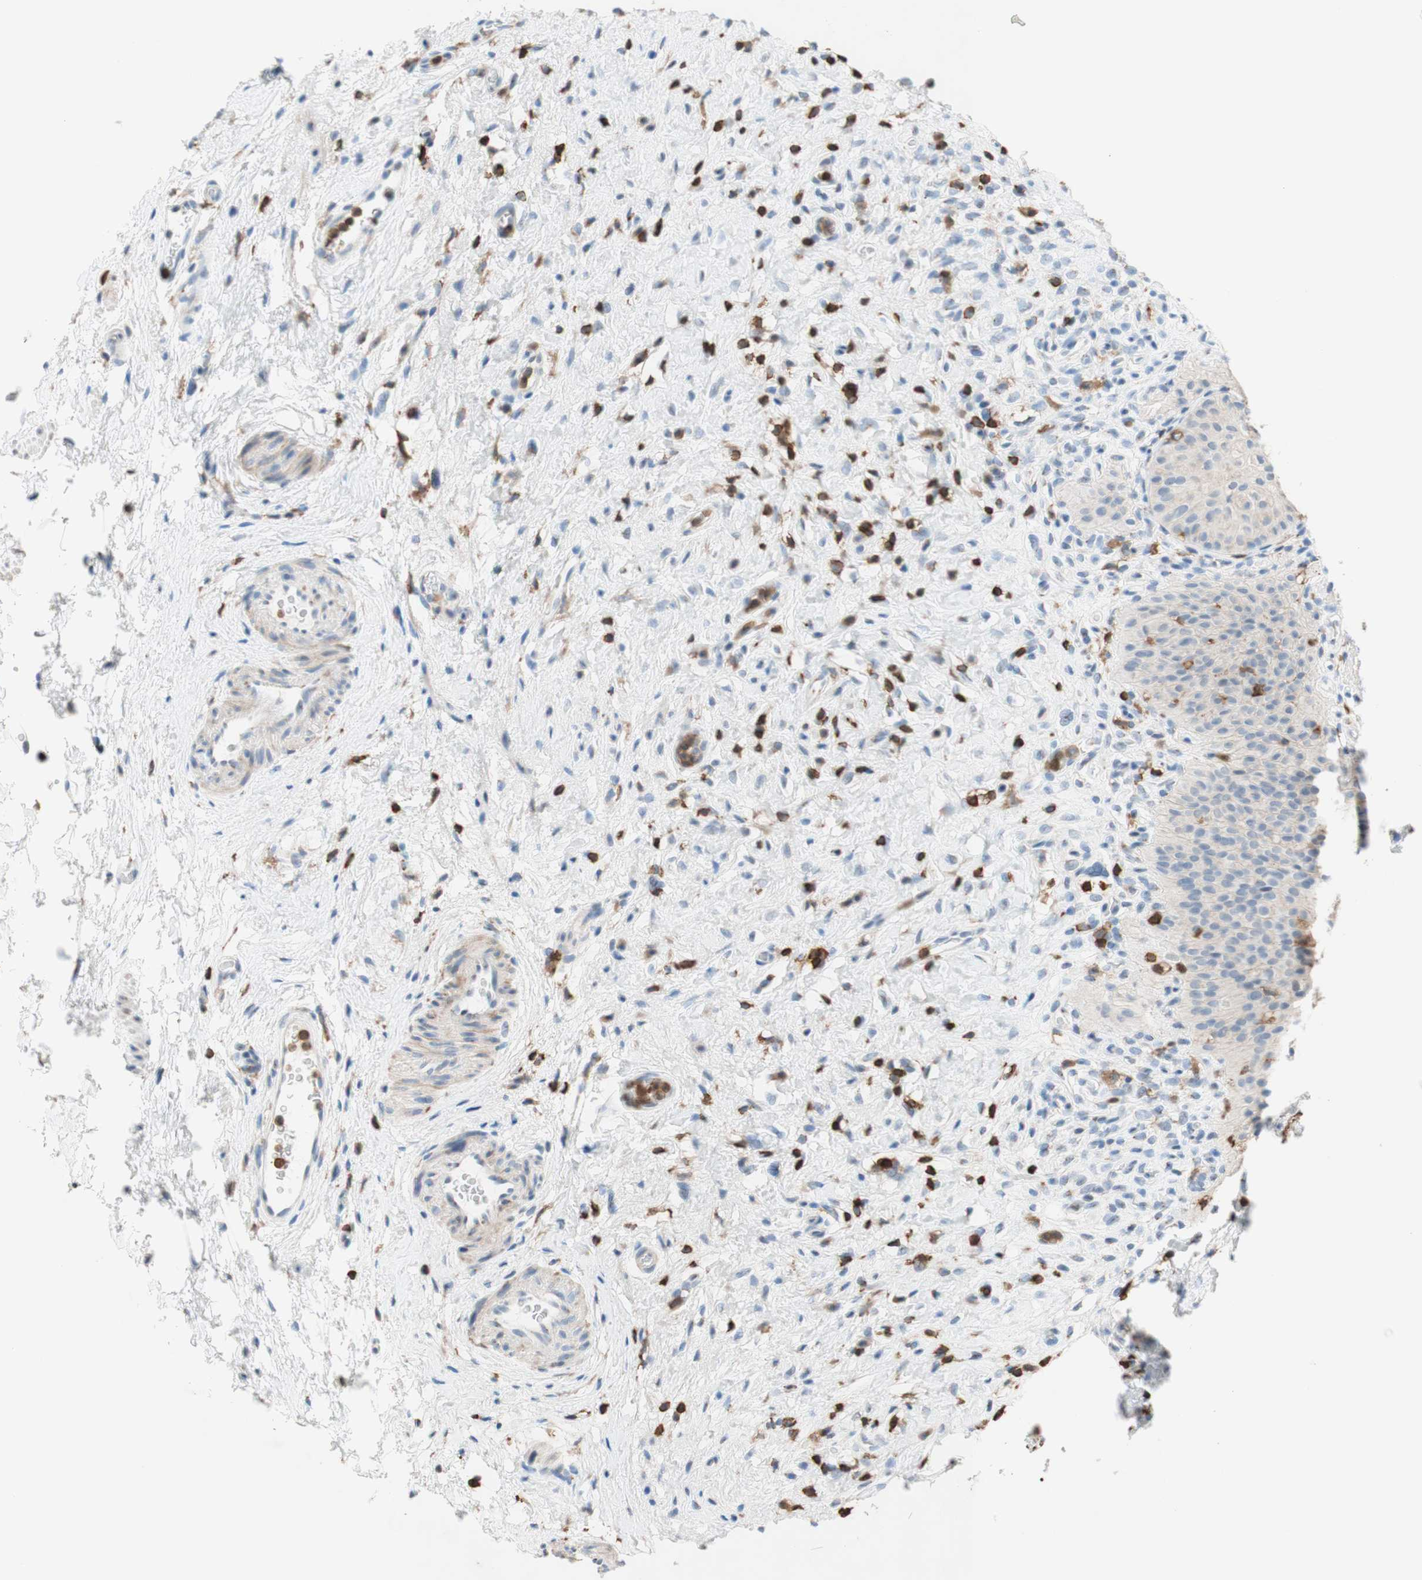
{"staining": {"intensity": "negative", "quantity": "none", "location": "none"}, "tissue": "urinary bladder", "cell_type": "Urothelial cells", "image_type": "normal", "snomed": [{"axis": "morphology", "description": "Normal tissue, NOS"}, {"axis": "morphology", "description": "Urothelial carcinoma, High grade"}, {"axis": "topography", "description": "Urinary bladder"}], "caption": "A high-resolution histopathology image shows IHC staining of normal urinary bladder, which demonstrates no significant positivity in urothelial cells.", "gene": "SPINK6", "patient": {"sex": "male", "age": 46}}